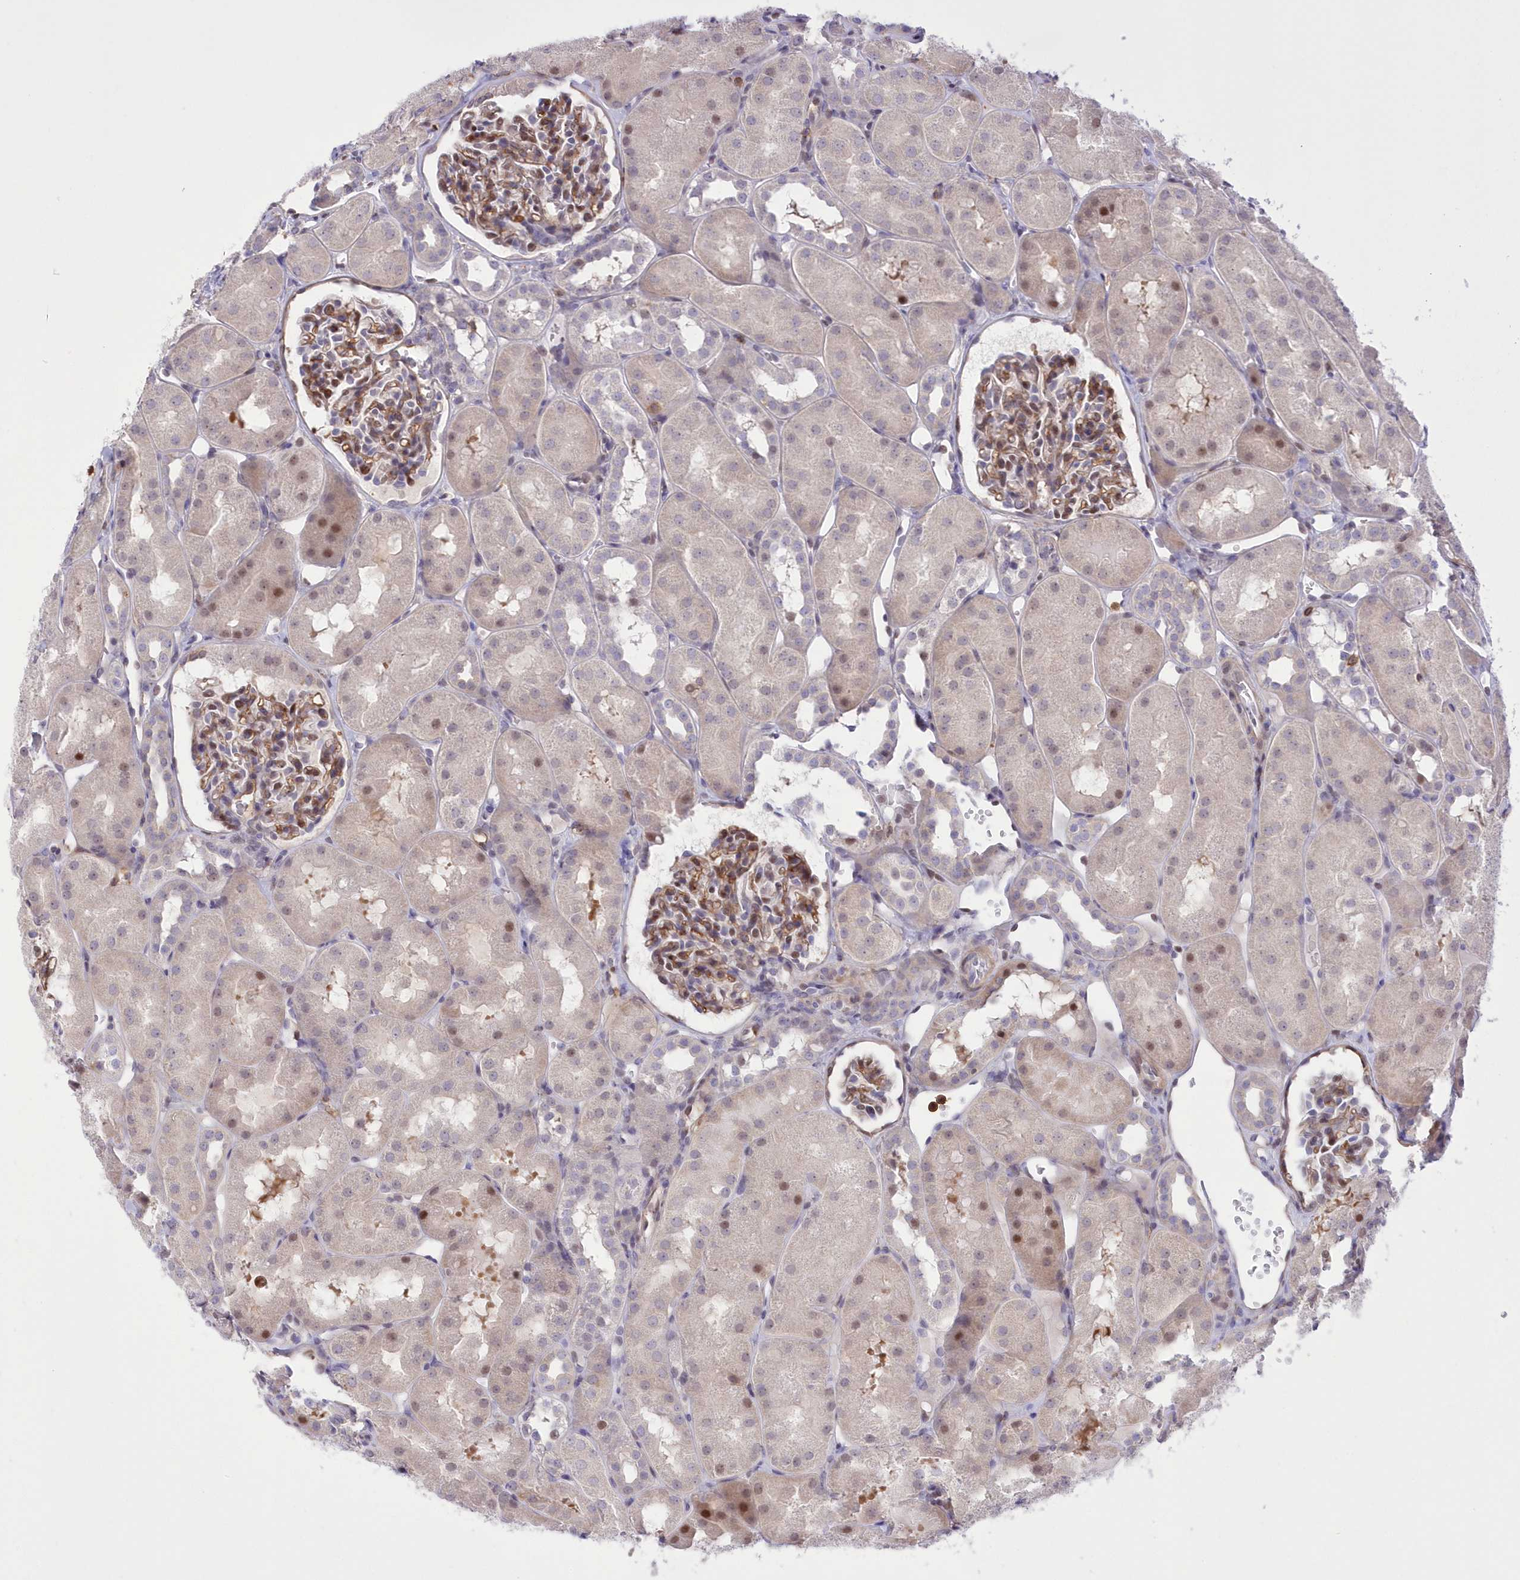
{"staining": {"intensity": "moderate", "quantity": ">75%", "location": "cytoplasmic/membranous,nuclear"}, "tissue": "kidney", "cell_type": "Cells in glomeruli", "image_type": "normal", "snomed": [{"axis": "morphology", "description": "Normal tissue, NOS"}, {"axis": "topography", "description": "Kidney"}, {"axis": "topography", "description": "Urinary bladder"}], "caption": "Immunohistochemistry (IHC) (DAB (3,3'-diaminobenzidine)) staining of benign kidney shows moderate cytoplasmic/membranous,nuclear protein staining in approximately >75% of cells in glomeruli.", "gene": "RNPEPL1", "patient": {"sex": "male", "age": 16}}